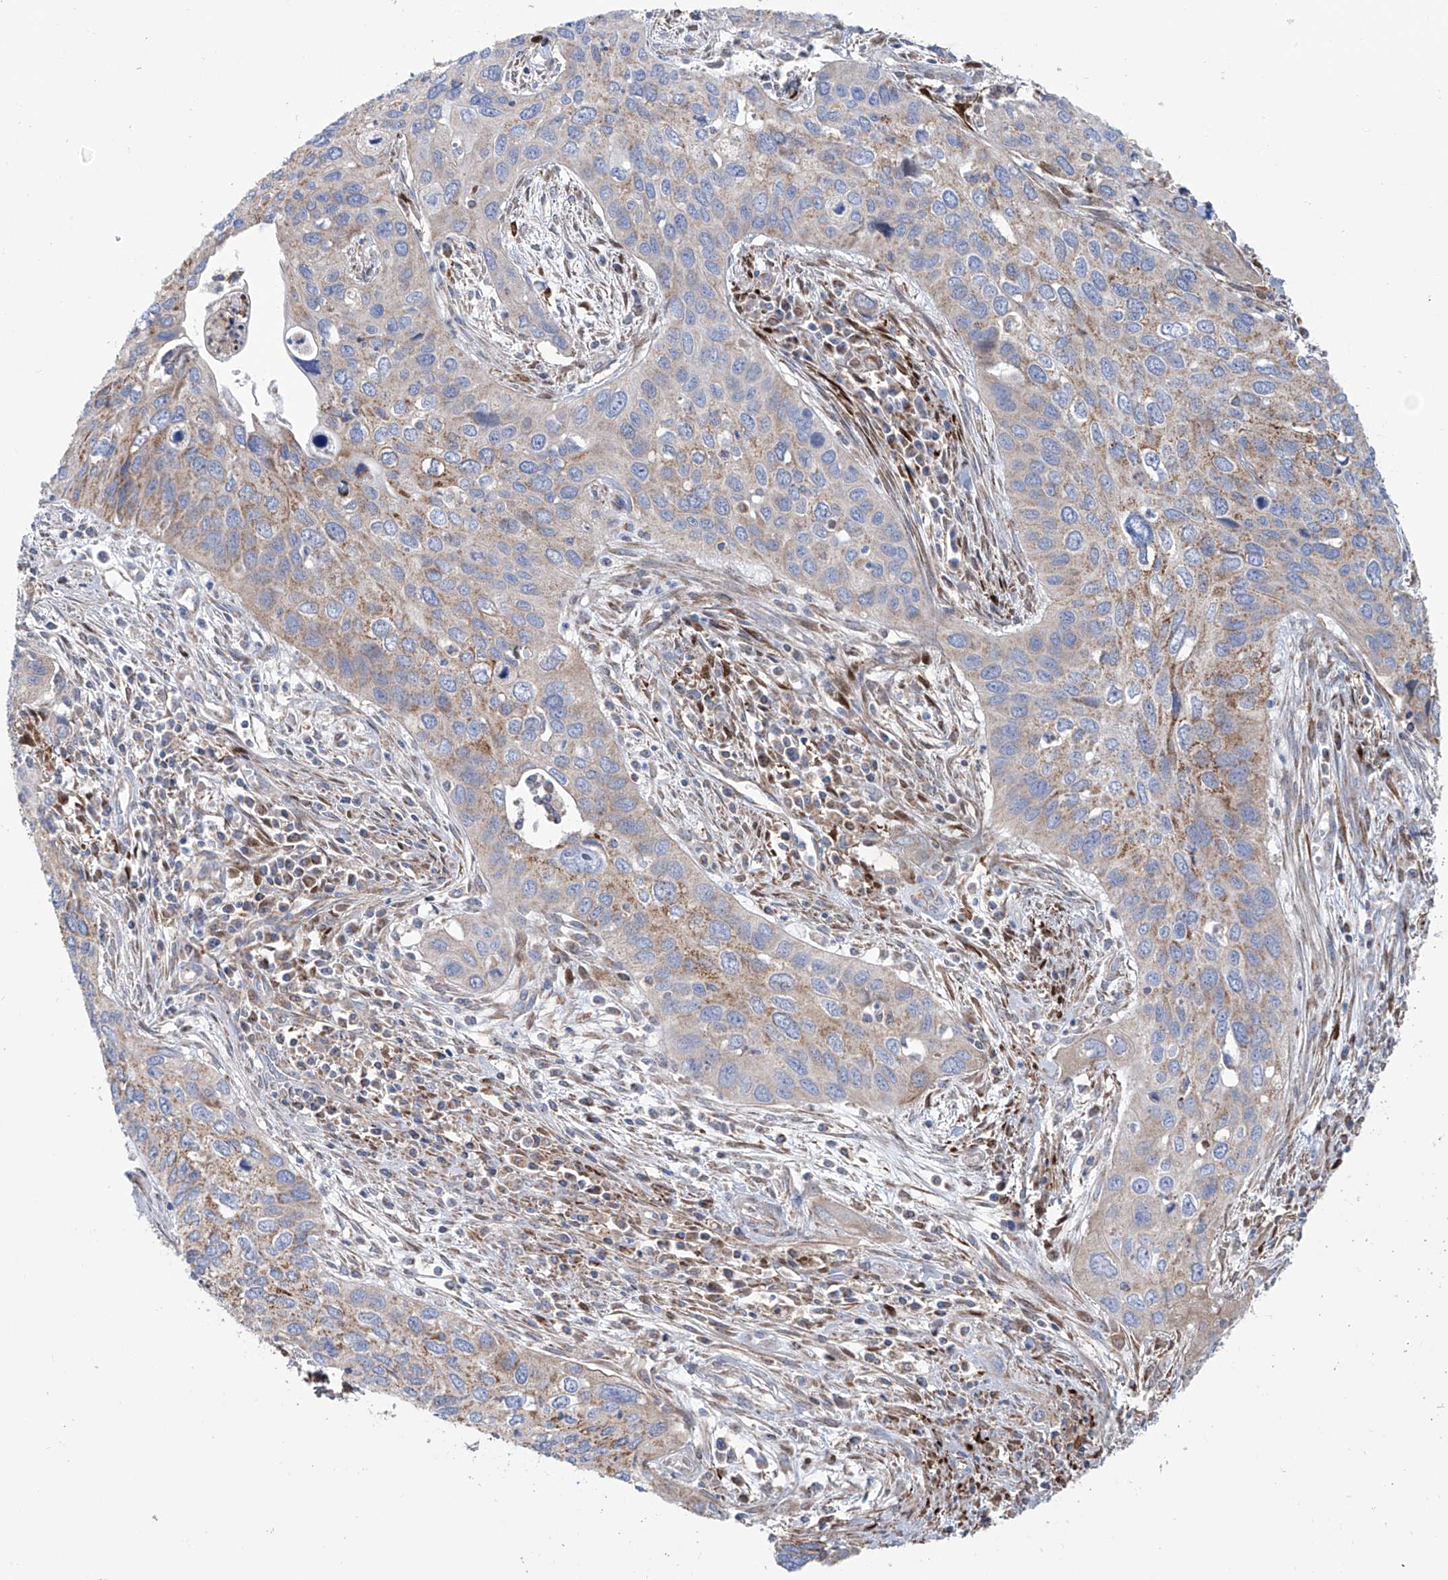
{"staining": {"intensity": "moderate", "quantity": "25%-75%", "location": "cytoplasmic/membranous"}, "tissue": "cervical cancer", "cell_type": "Tumor cells", "image_type": "cancer", "snomed": [{"axis": "morphology", "description": "Squamous cell carcinoma, NOS"}, {"axis": "topography", "description": "Cervix"}], "caption": "The photomicrograph reveals staining of cervical cancer (squamous cell carcinoma), revealing moderate cytoplasmic/membranous protein staining (brown color) within tumor cells.", "gene": "ALDH6A1", "patient": {"sex": "female", "age": 55}}